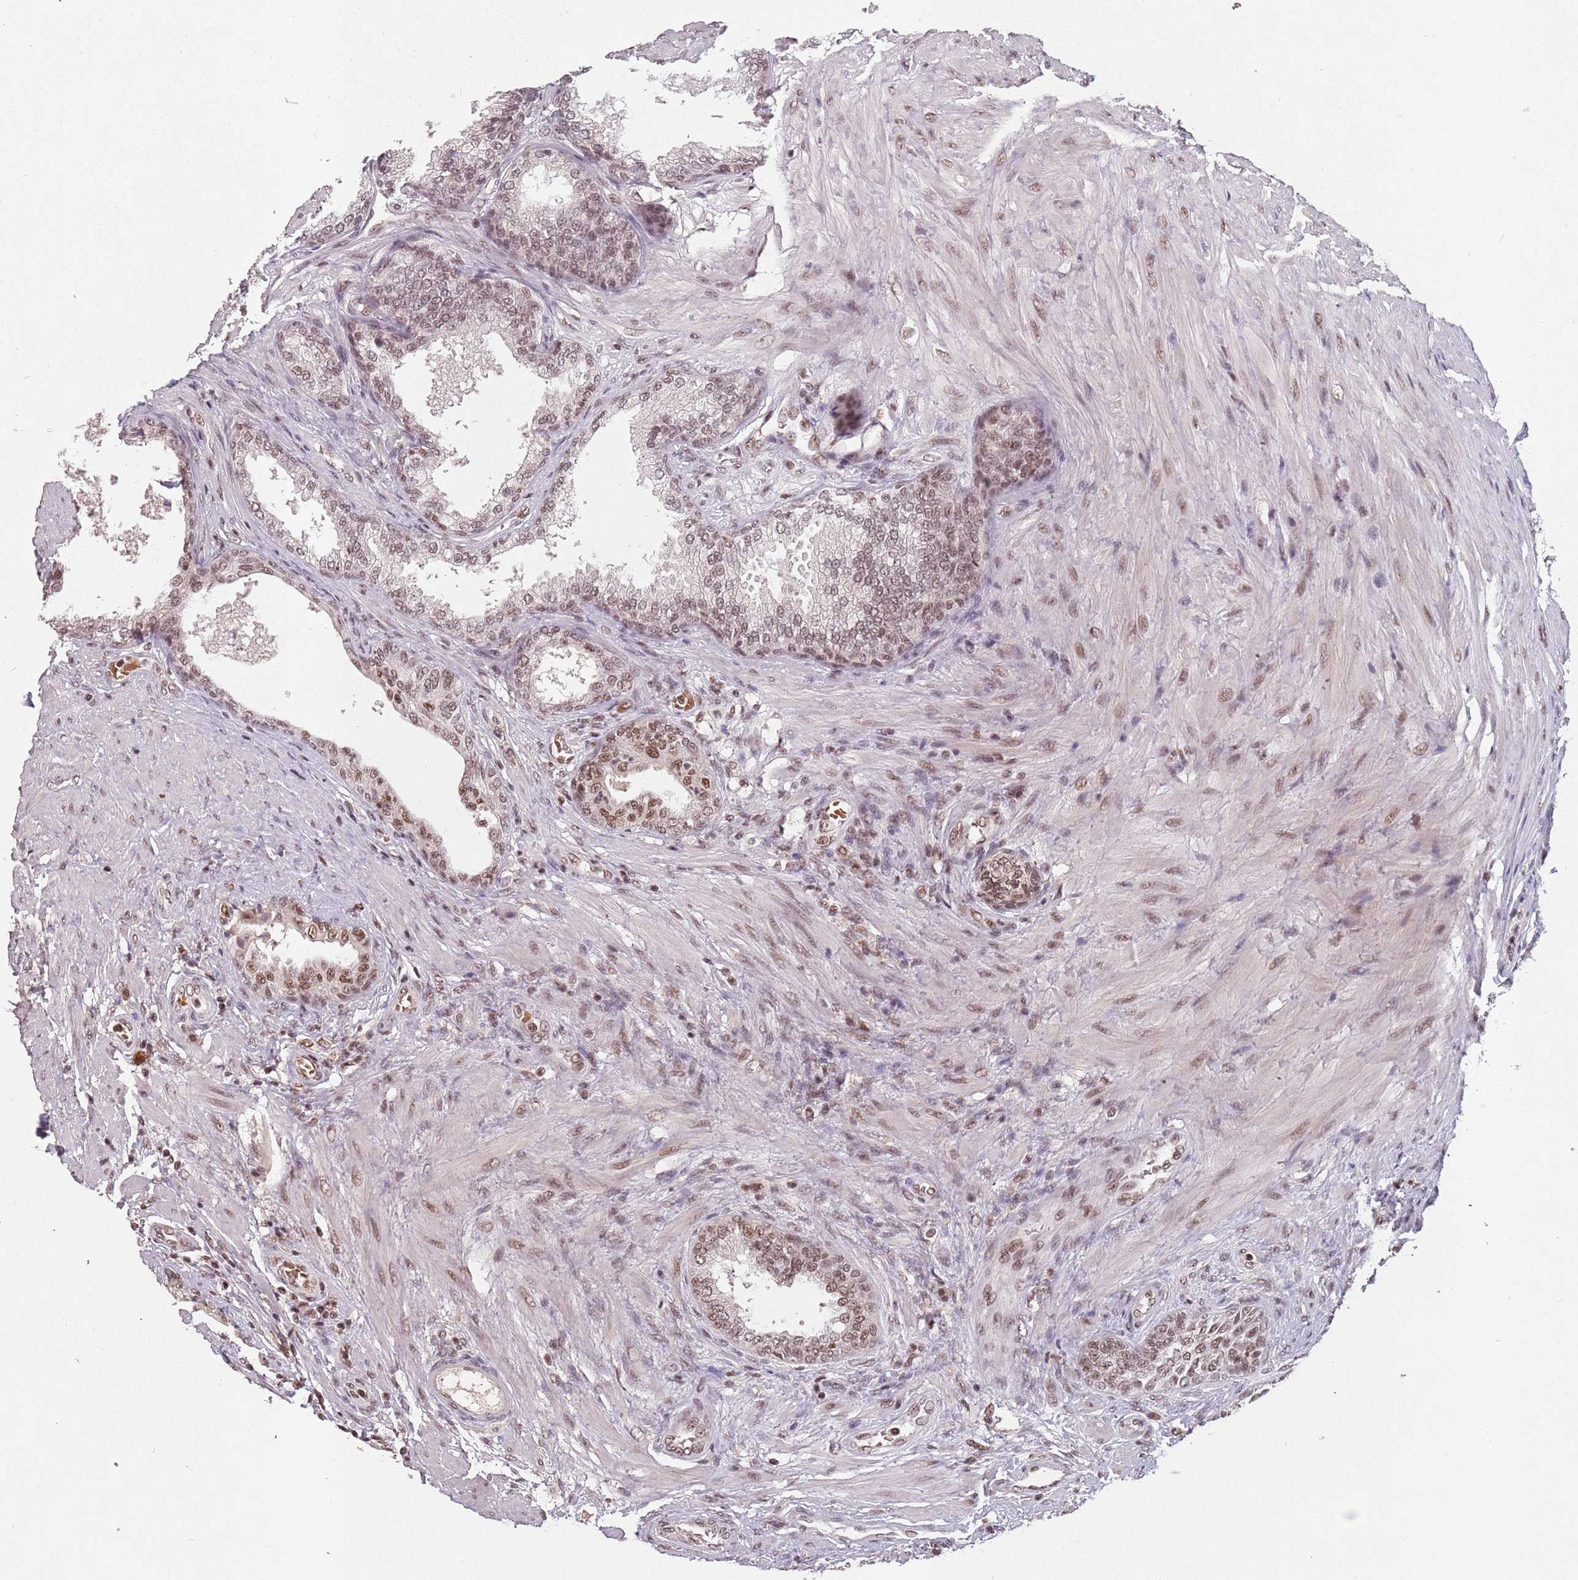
{"staining": {"intensity": "moderate", "quantity": ">75%", "location": "nuclear"}, "tissue": "prostate", "cell_type": "Glandular cells", "image_type": "normal", "snomed": [{"axis": "morphology", "description": "Normal tissue, NOS"}, {"axis": "topography", "description": "Prostate"}], "caption": "Protein analysis of unremarkable prostate shows moderate nuclear expression in approximately >75% of glandular cells. (Stains: DAB in brown, nuclei in blue, Microscopy: brightfield microscopy at high magnification).", "gene": "NCBP1", "patient": {"sex": "male", "age": 76}}